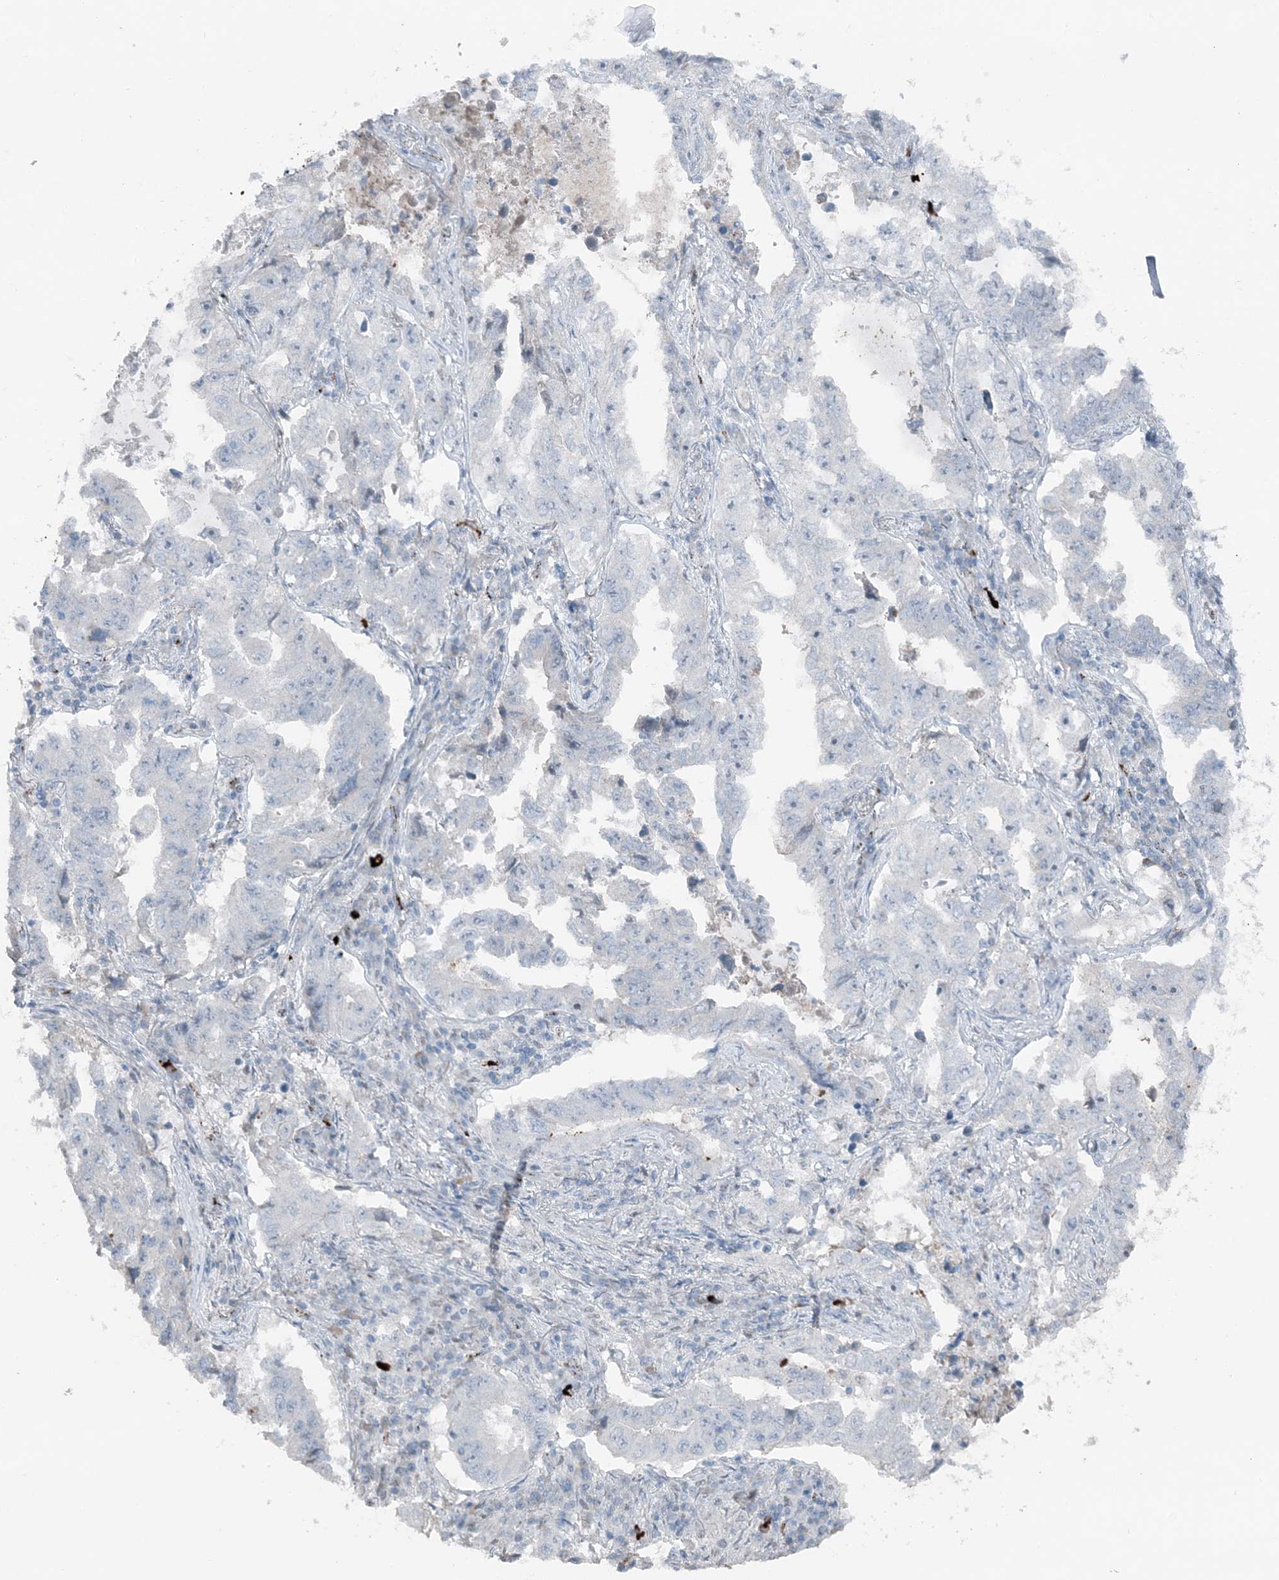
{"staining": {"intensity": "negative", "quantity": "none", "location": "none"}, "tissue": "lung cancer", "cell_type": "Tumor cells", "image_type": "cancer", "snomed": [{"axis": "morphology", "description": "Adenocarcinoma, NOS"}, {"axis": "topography", "description": "Lung"}], "caption": "Immunohistochemistry histopathology image of neoplastic tissue: lung cancer stained with DAB (3,3'-diaminobenzidine) exhibits no significant protein expression in tumor cells.", "gene": "ELOVL7", "patient": {"sex": "female", "age": 51}}